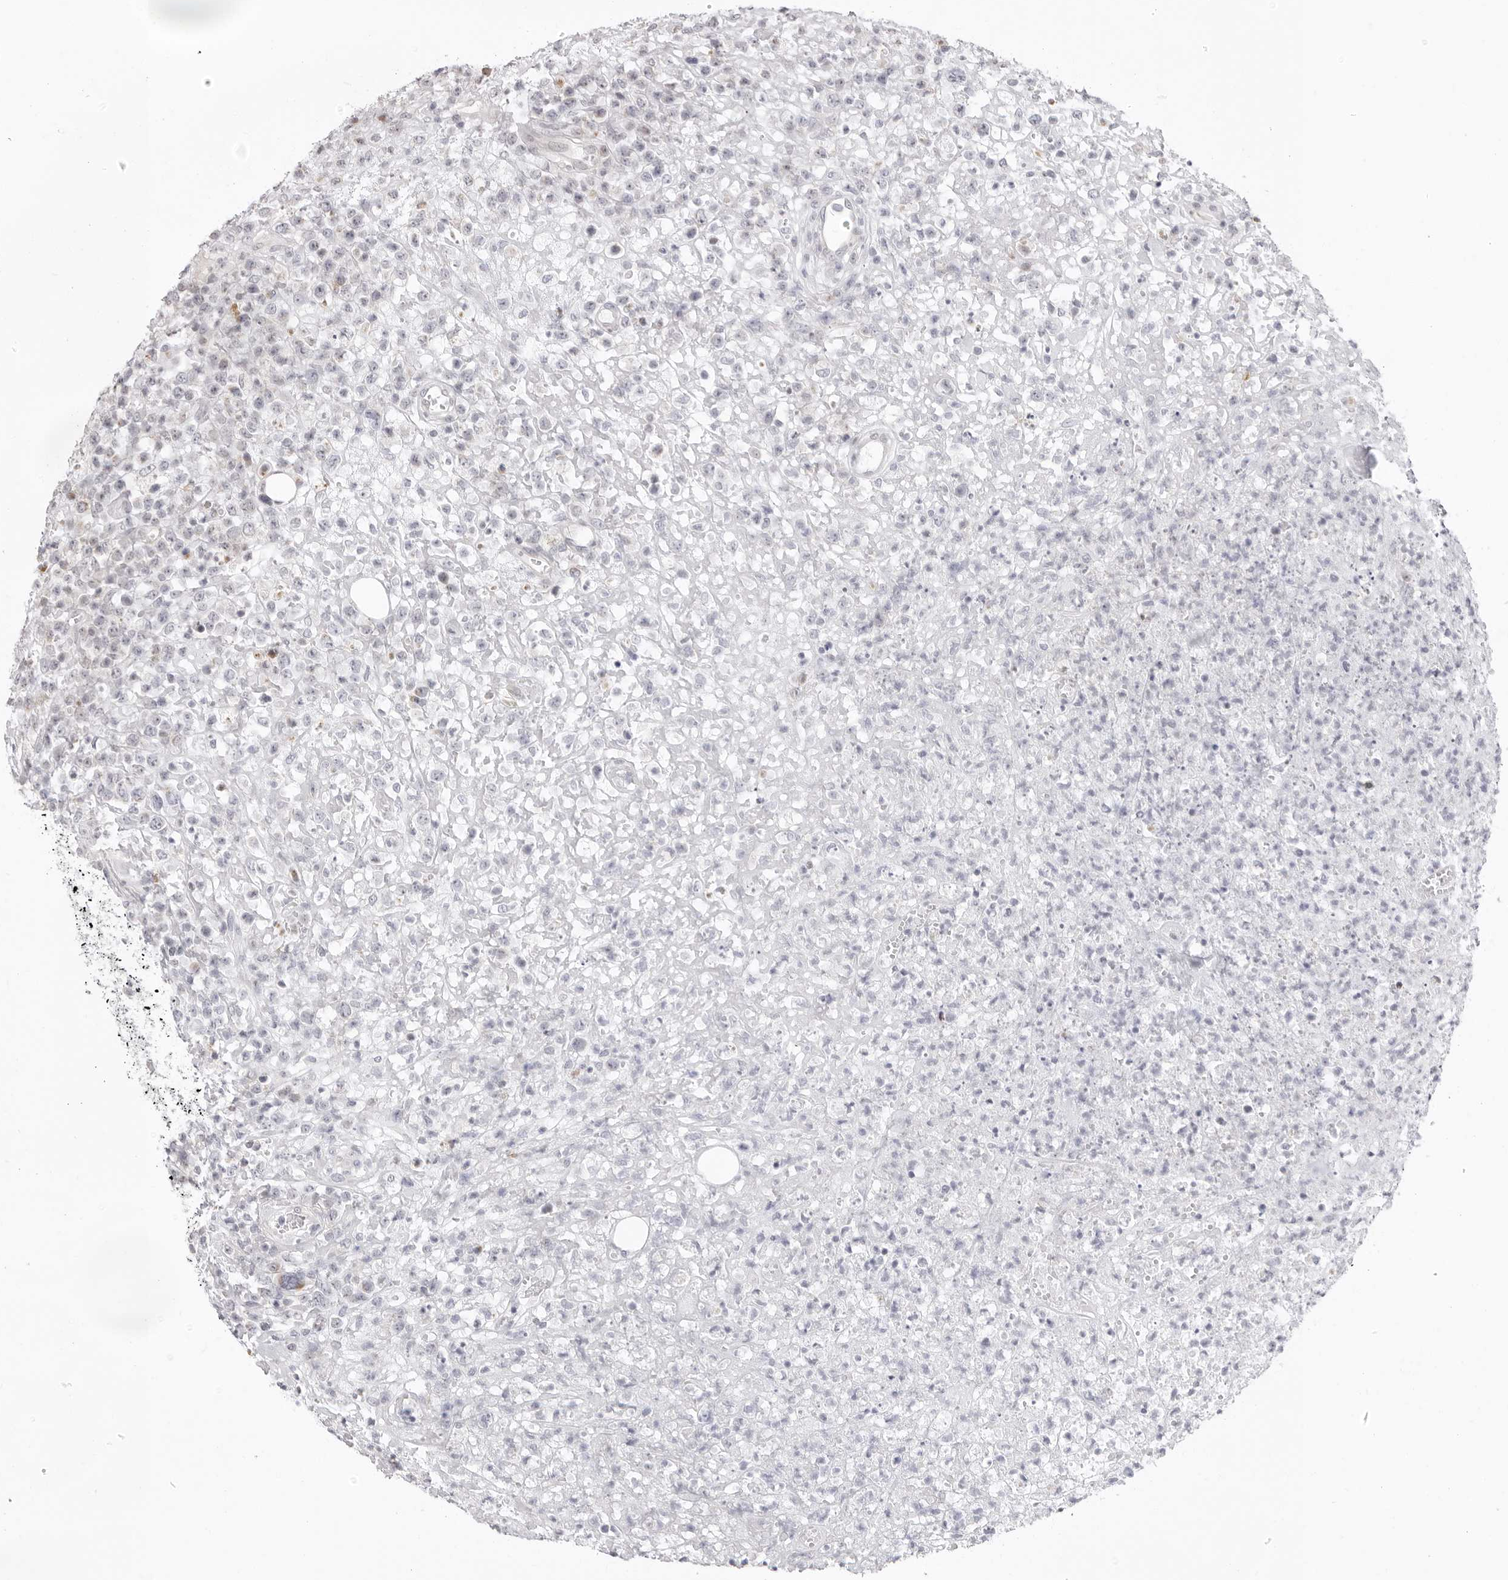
{"staining": {"intensity": "negative", "quantity": "none", "location": "none"}, "tissue": "lymphoma", "cell_type": "Tumor cells", "image_type": "cancer", "snomed": [{"axis": "morphology", "description": "Malignant lymphoma, non-Hodgkin's type, High grade"}, {"axis": "topography", "description": "Colon"}], "caption": "IHC image of human malignant lymphoma, non-Hodgkin's type (high-grade) stained for a protein (brown), which exhibits no expression in tumor cells.", "gene": "FDPS", "patient": {"sex": "female", "age": 53}}